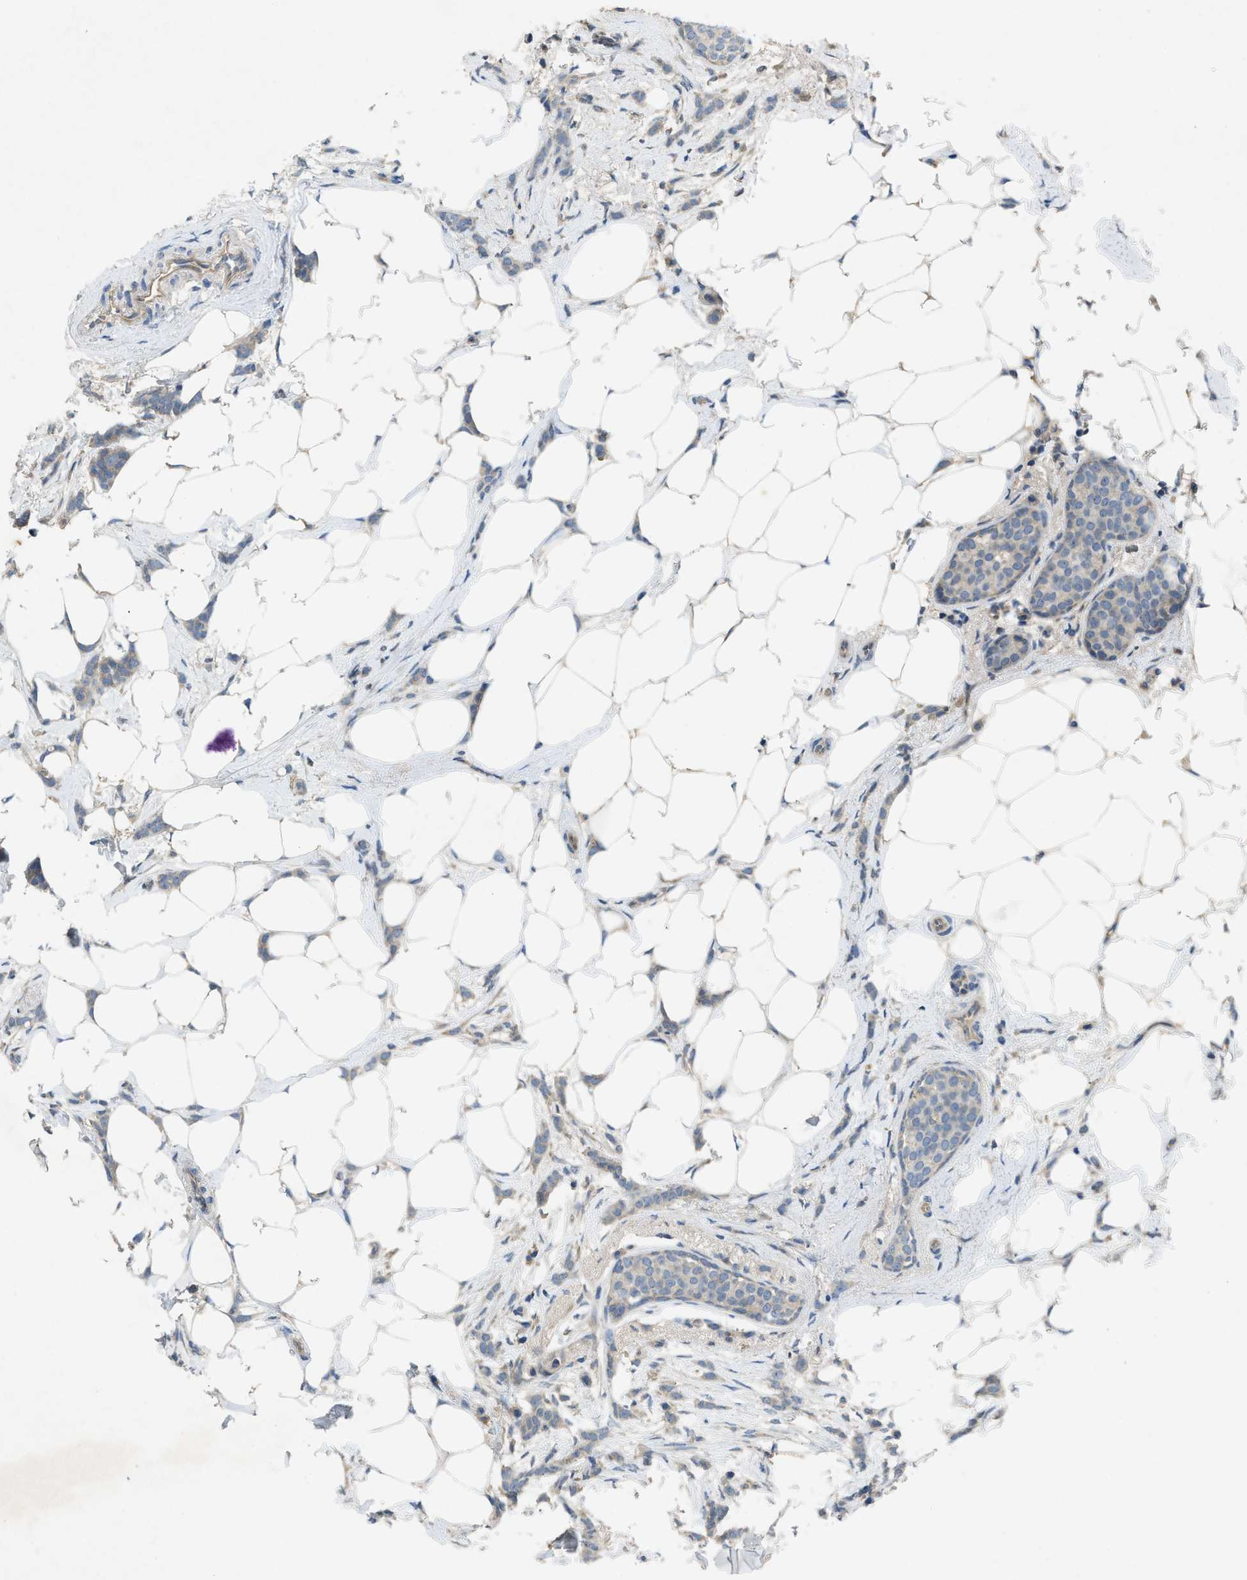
{"staining": {"intensity": "weak", "quantity": ">75%", "location": "cytoplasmic/membranous"}, "tissue": "breast cancer", "cell_type": "Tumor cells", "image_type": "cancer", "snomed": [{"axis": "morphology", "description": "Lobular carcinoma, in situ"}, {"axis": "morphology", "description": "Lobular carcinoma"}, {"axis": "topography", "description": "Breast"}], "caption": "This is a histology image of immunohistochemistry (IHC) staining of breast lobular carcinoma in situ, which shows weak expression in the cytoplasmic/membranous of tumor cells.", "gene": "PPP3CA", "patient": {"sex": "female", "age": 41}}